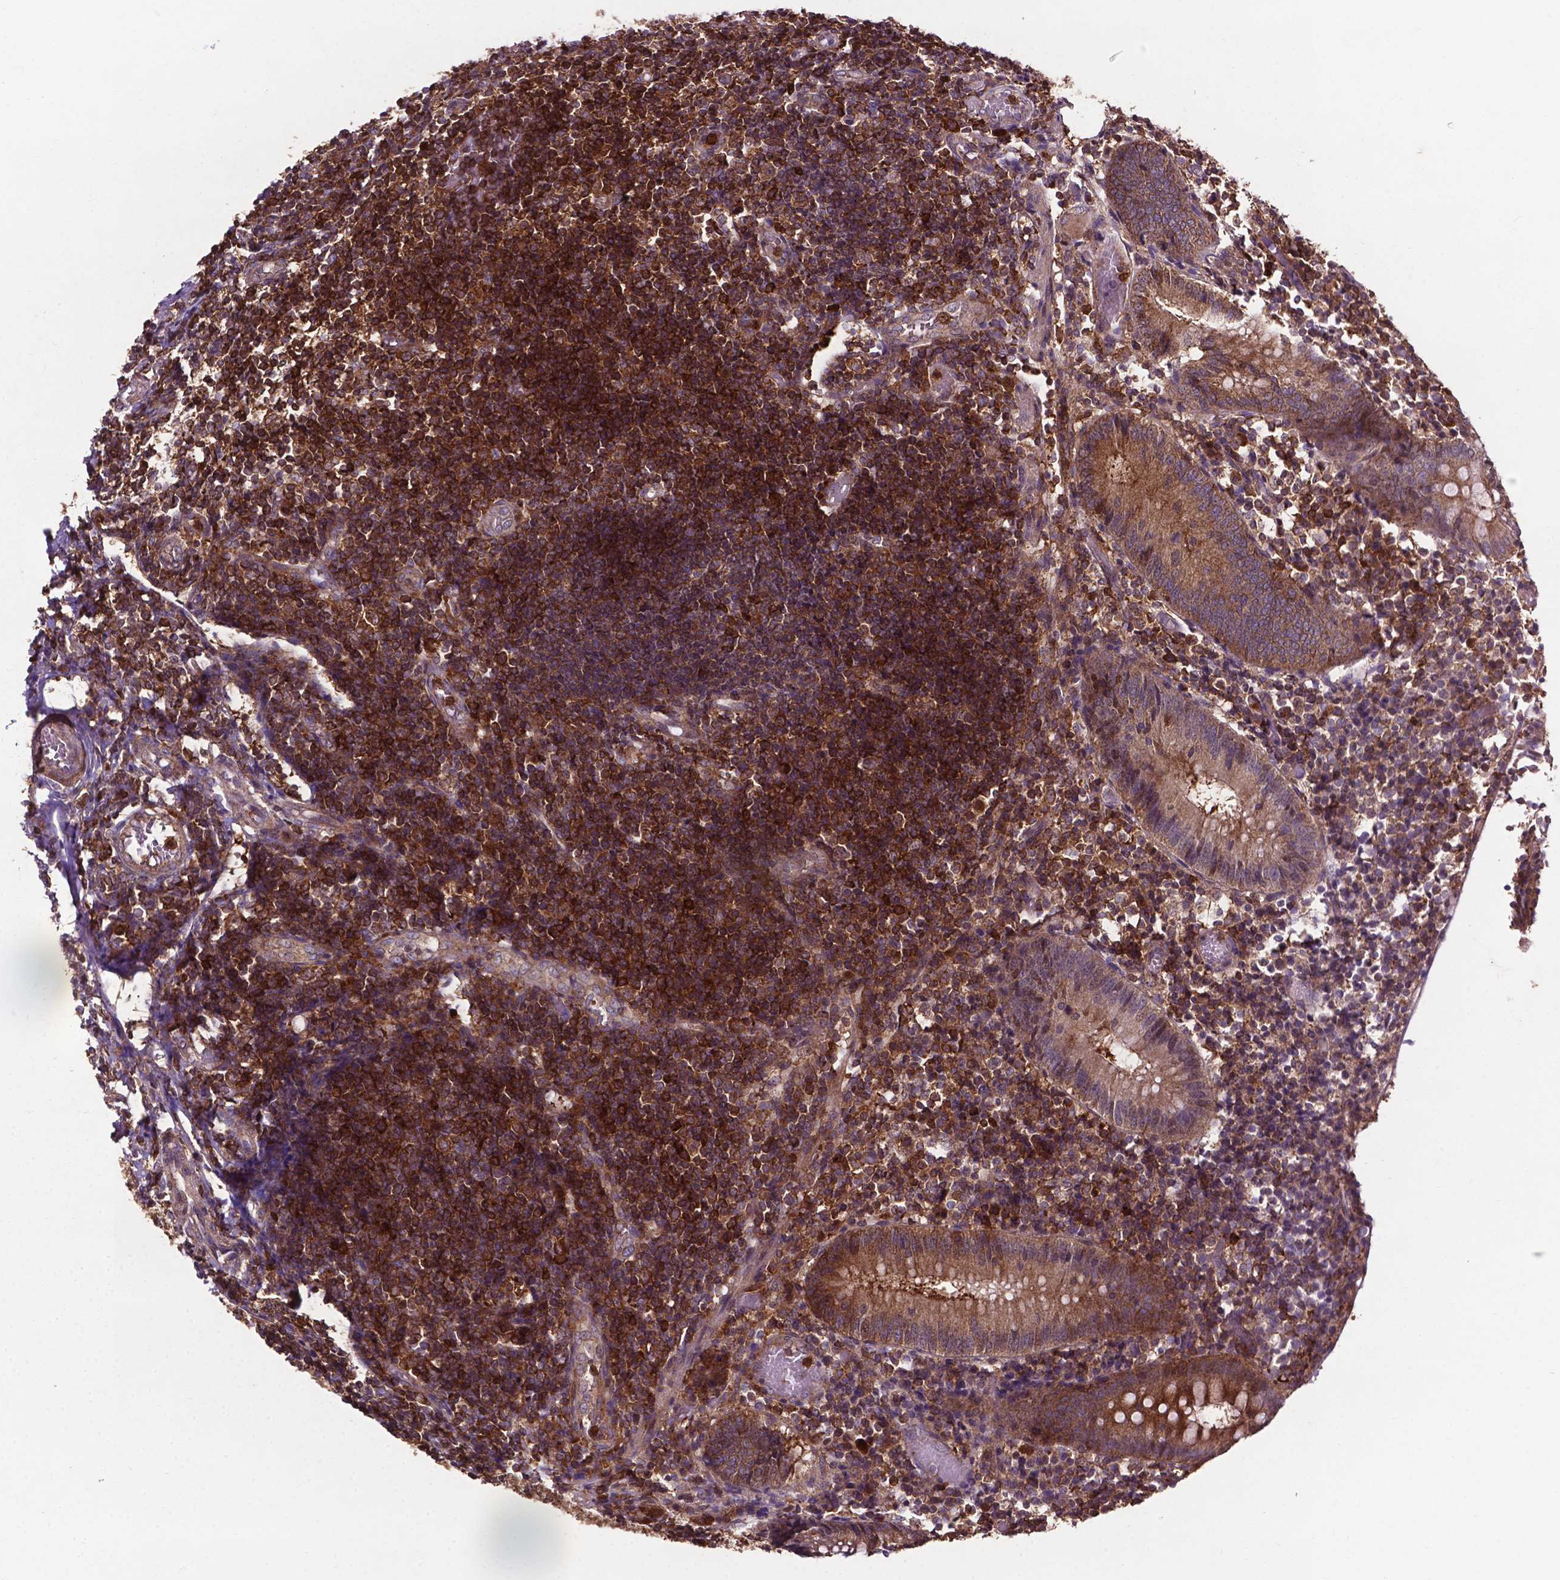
{"staining": {"intensity": "strong", "quantity": ">75%", "location": "cytoplasmic/membranous"}, "tissue": "appendix", "cell_type": "Glandular cells", "image_type": "normal", "snomed": [{"axis": "morphology", "description": "Normal tissue, NOS"}, {"axis": "topography", "description": "Appendix"}], "caption": "This image demonstrates immunohistochemistry (IHC) staining of normal appendix, with high strong cytoplasmic/membranous positivity in about >75% of glandular cells.", "gene": "SMAD3", "patient": {"sex": "female", "age": 32}}